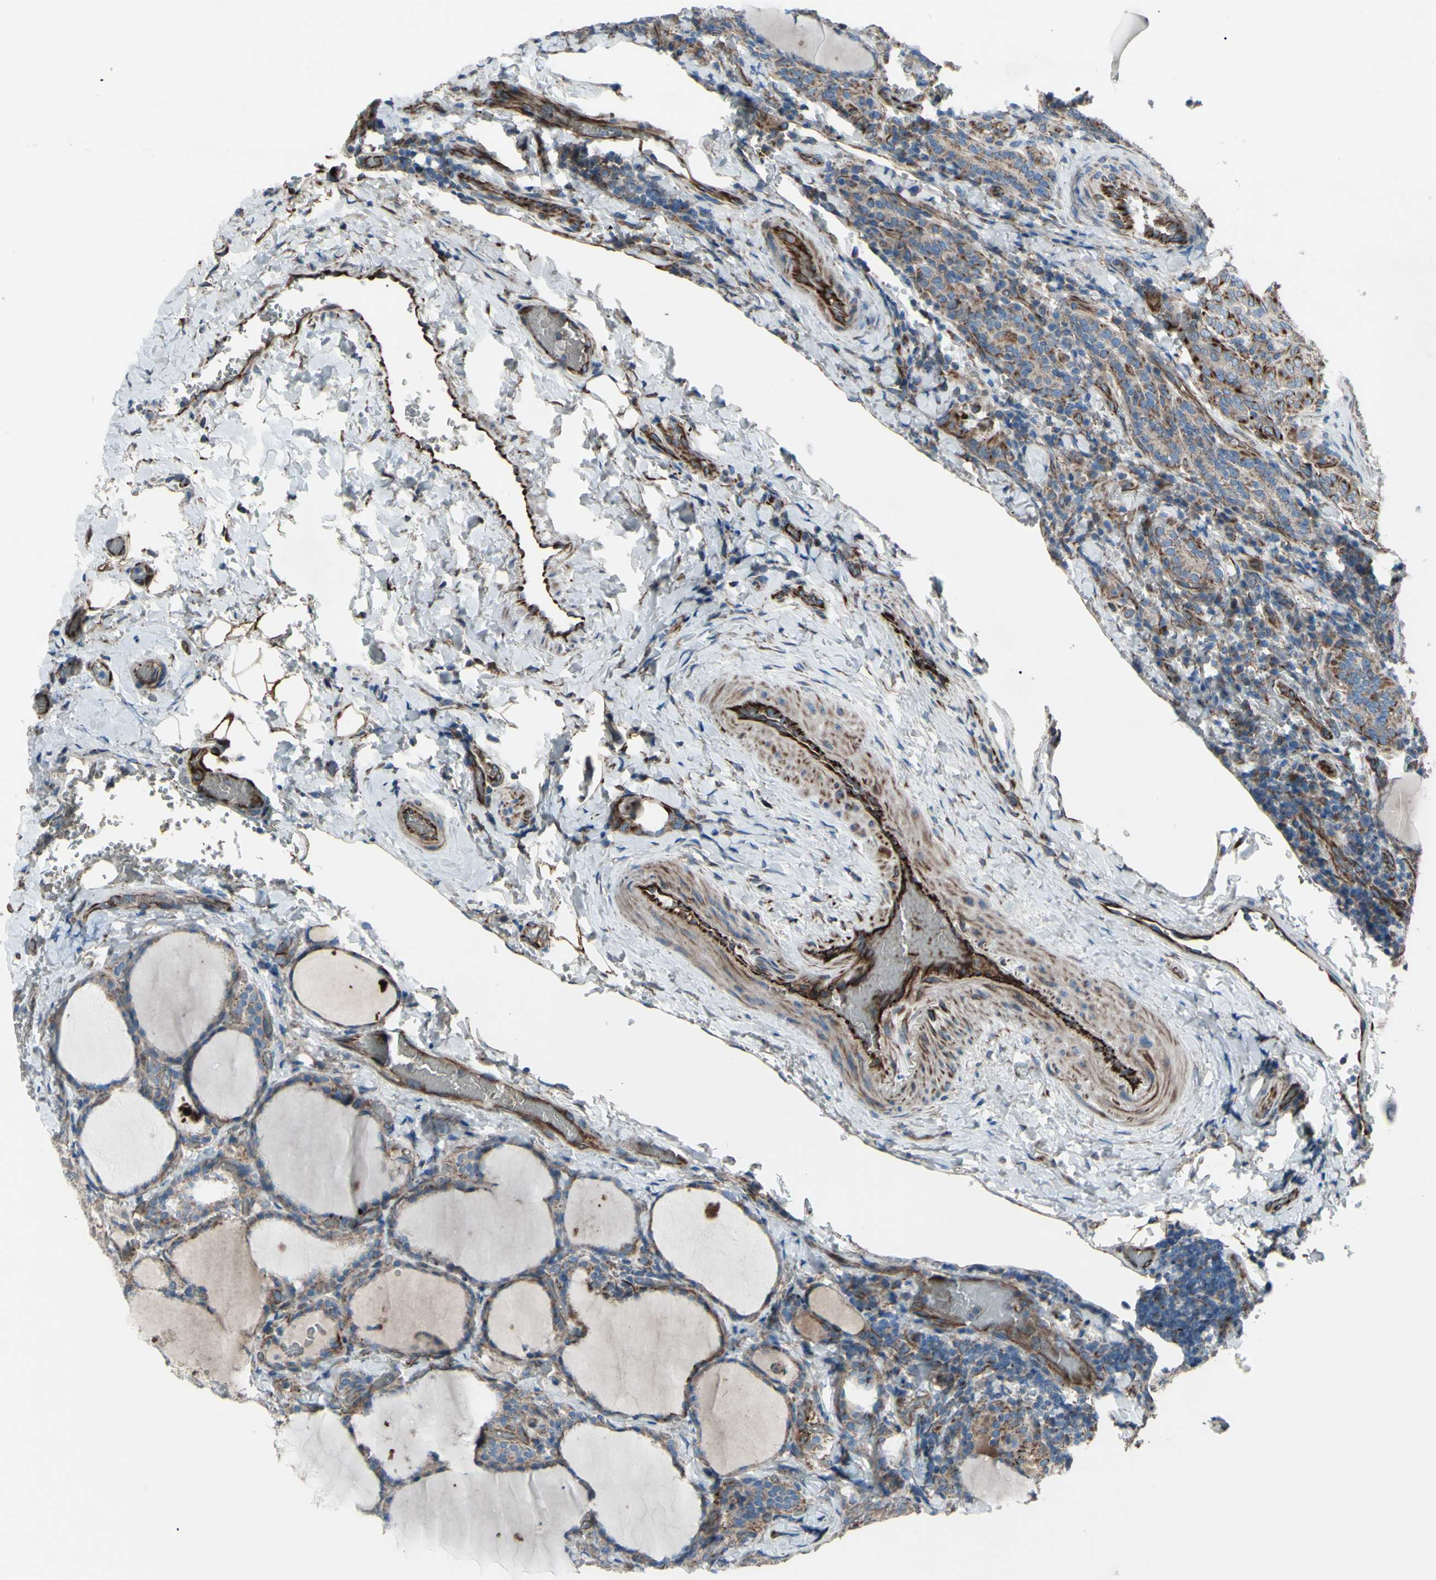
{"staining": {"intensity": "moderate", "quantity": ">75%", "location": "cytoplasmic/membranous"}, "tissue": "thyroid cancer", "cell_type": "Tumor cells", "image_type": "cancer", "snomed": [{"axis": "morphology", "description": "Normal tissue, NOS"}, {"axis": "morphology", "description": "Papillary adenocarcinoma, NOS"}, {"axis": "topography", "description": "Thyroid gland"}], "caption": "Immunohistochemistry of human thyroid cancer (papillary adenocarcinoma) shows medium levels of moderate cytoplasmic/membranous staining in about >75% of tumor cells.", "gene": "EMC7", "patient": {"sex": "female", "age": 30}}